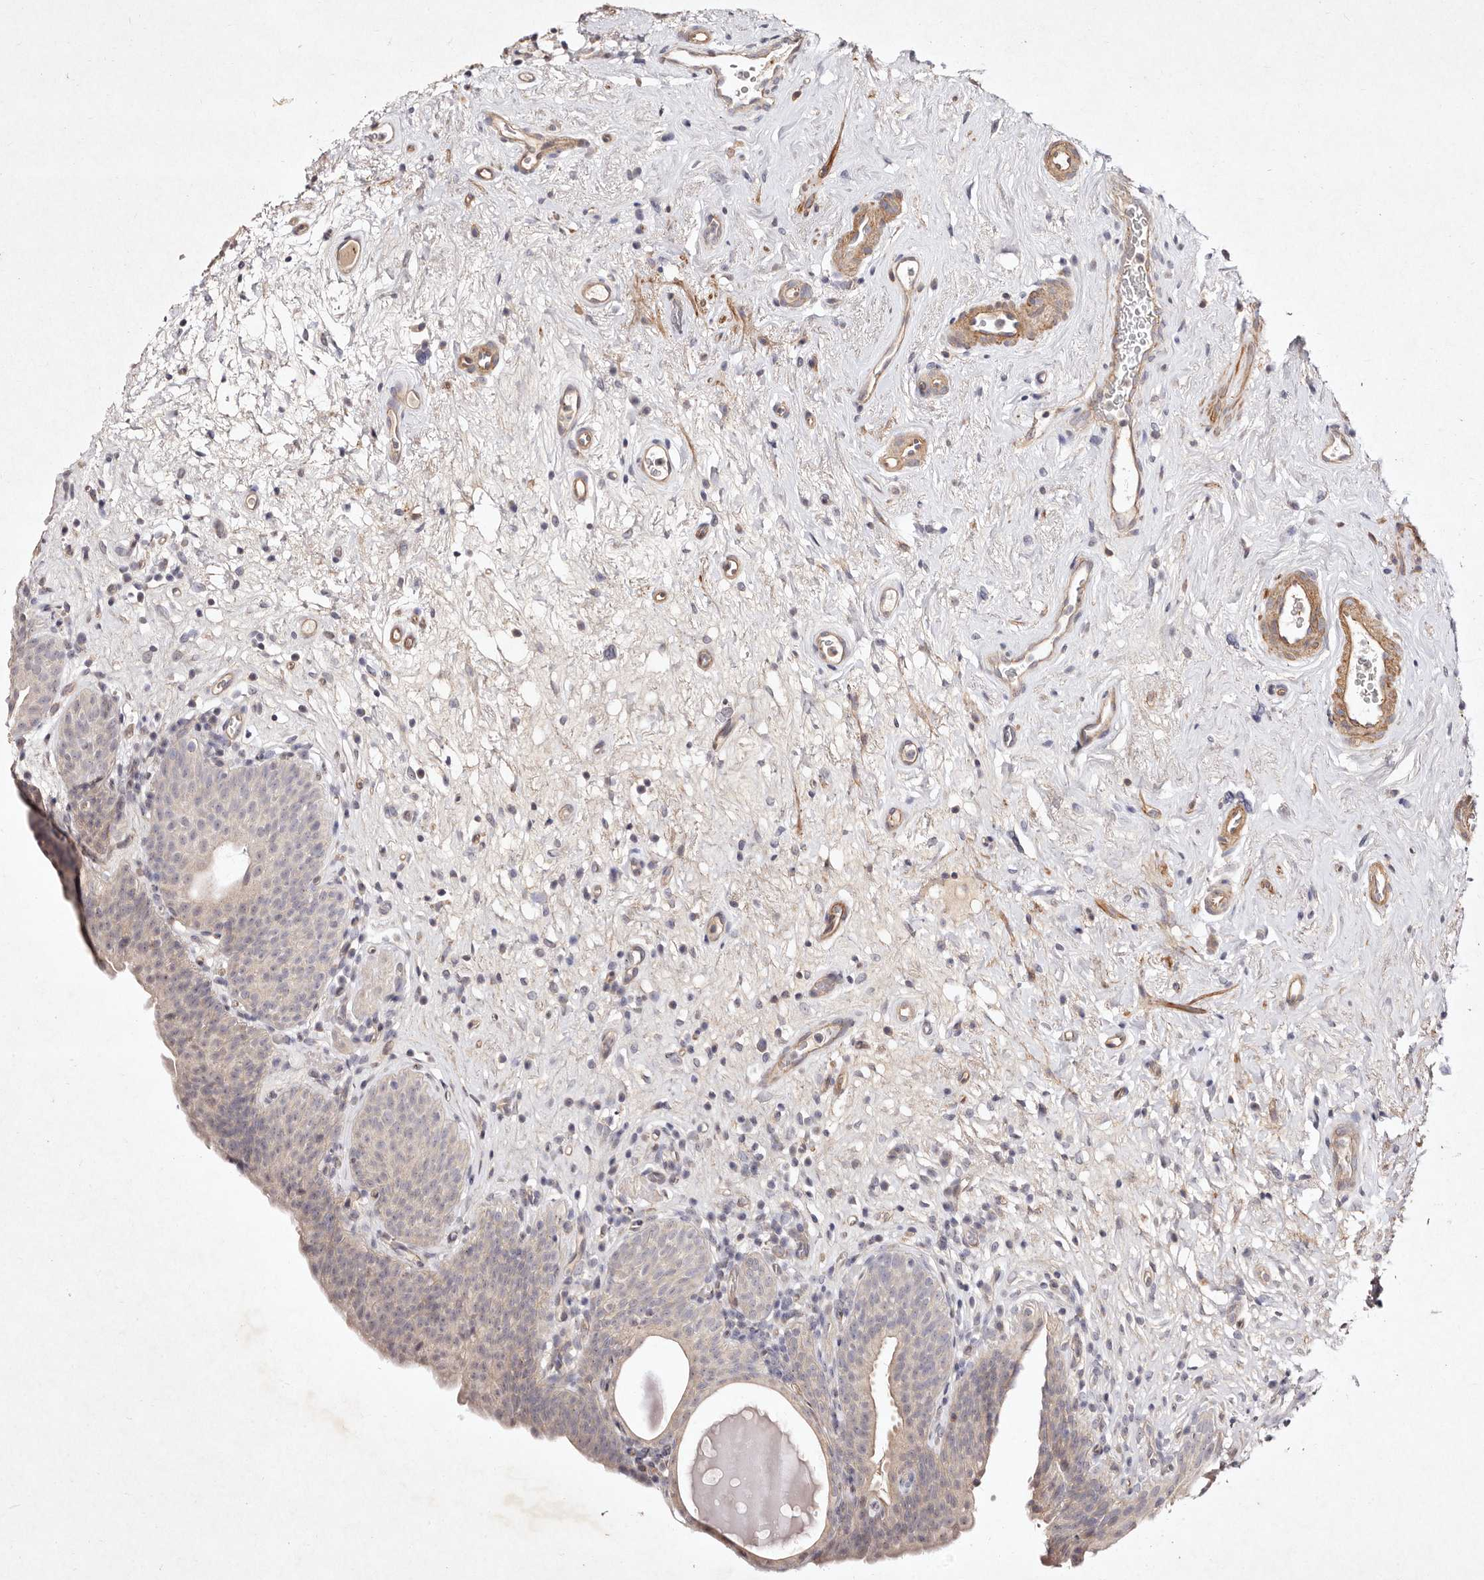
{"staining": {"intensity": "weak", "quantity": "<25%", "location": "cytoplasmic/membranous"}, "tissue": "urinary bladder", "cell_type": "Urothelial cells", "image_type": "normal", "snomed": [{"axis": "morphology", "description": "Normal tissue, NOS"}, {"axis": "topography", "description": "Urinary bladder"}], "caption": "The immunohistochemistry (IHC) histopathology image has no significant expression in urothelial cells of urinary bladder.", "gene": "MTMR11", "patient": {"sex": "male", "age": 83}}